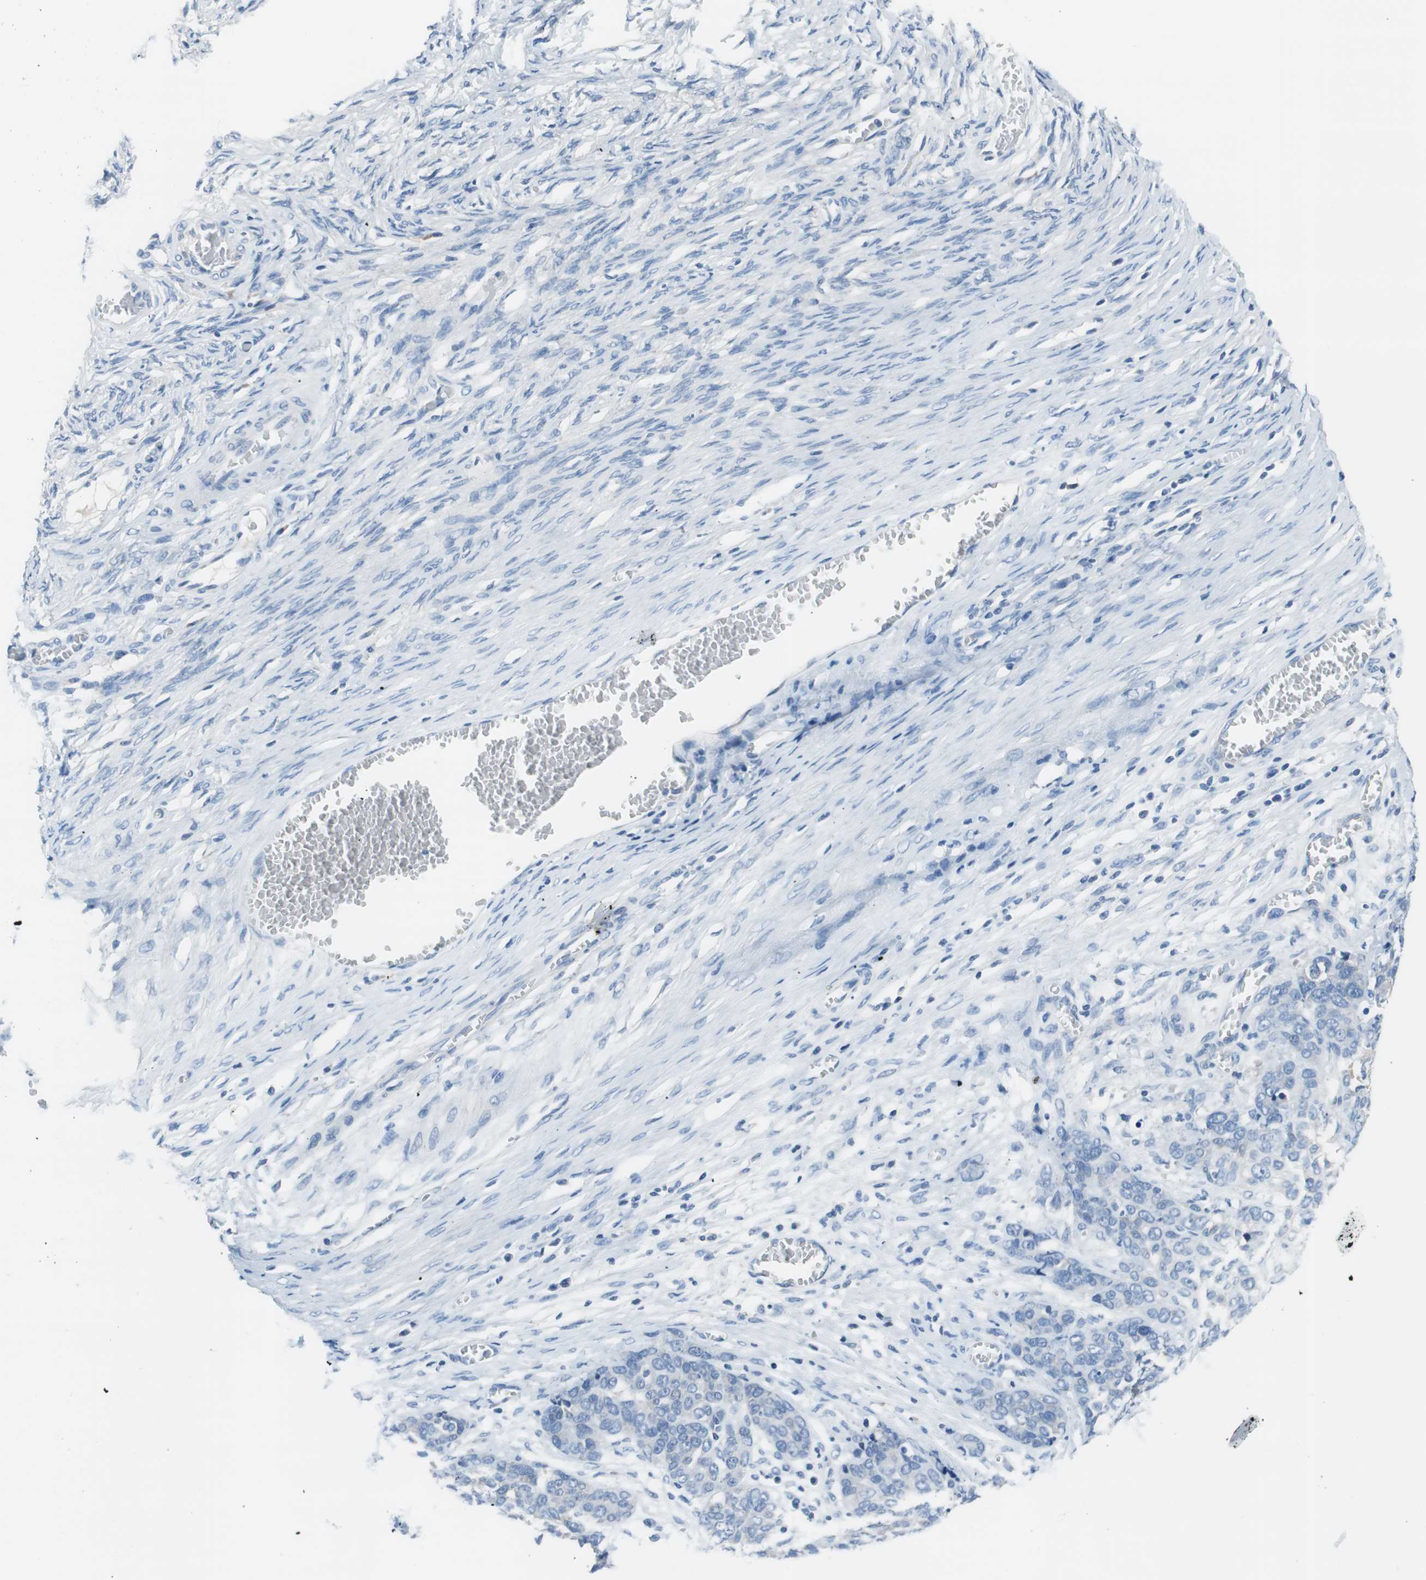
{"staining": {"intensity": "negative", "quantity": "none", "location": "none"}, "tissue": "ovarian cancer", "cell_type": "Tumor cells", "image_type": "cancer", "snomed": [{"axis": "morphology", "description": "Cystadenocarcinoma, serous, NOS"}, {"axis": "topography", "description": "Ovary"}], "caption": "Tumor cells show no significant staining in ovarian cancer. Nuclei are stained in blue.", "gene": "EVA1A", "patient": {"sex": "female", "age": 44}}